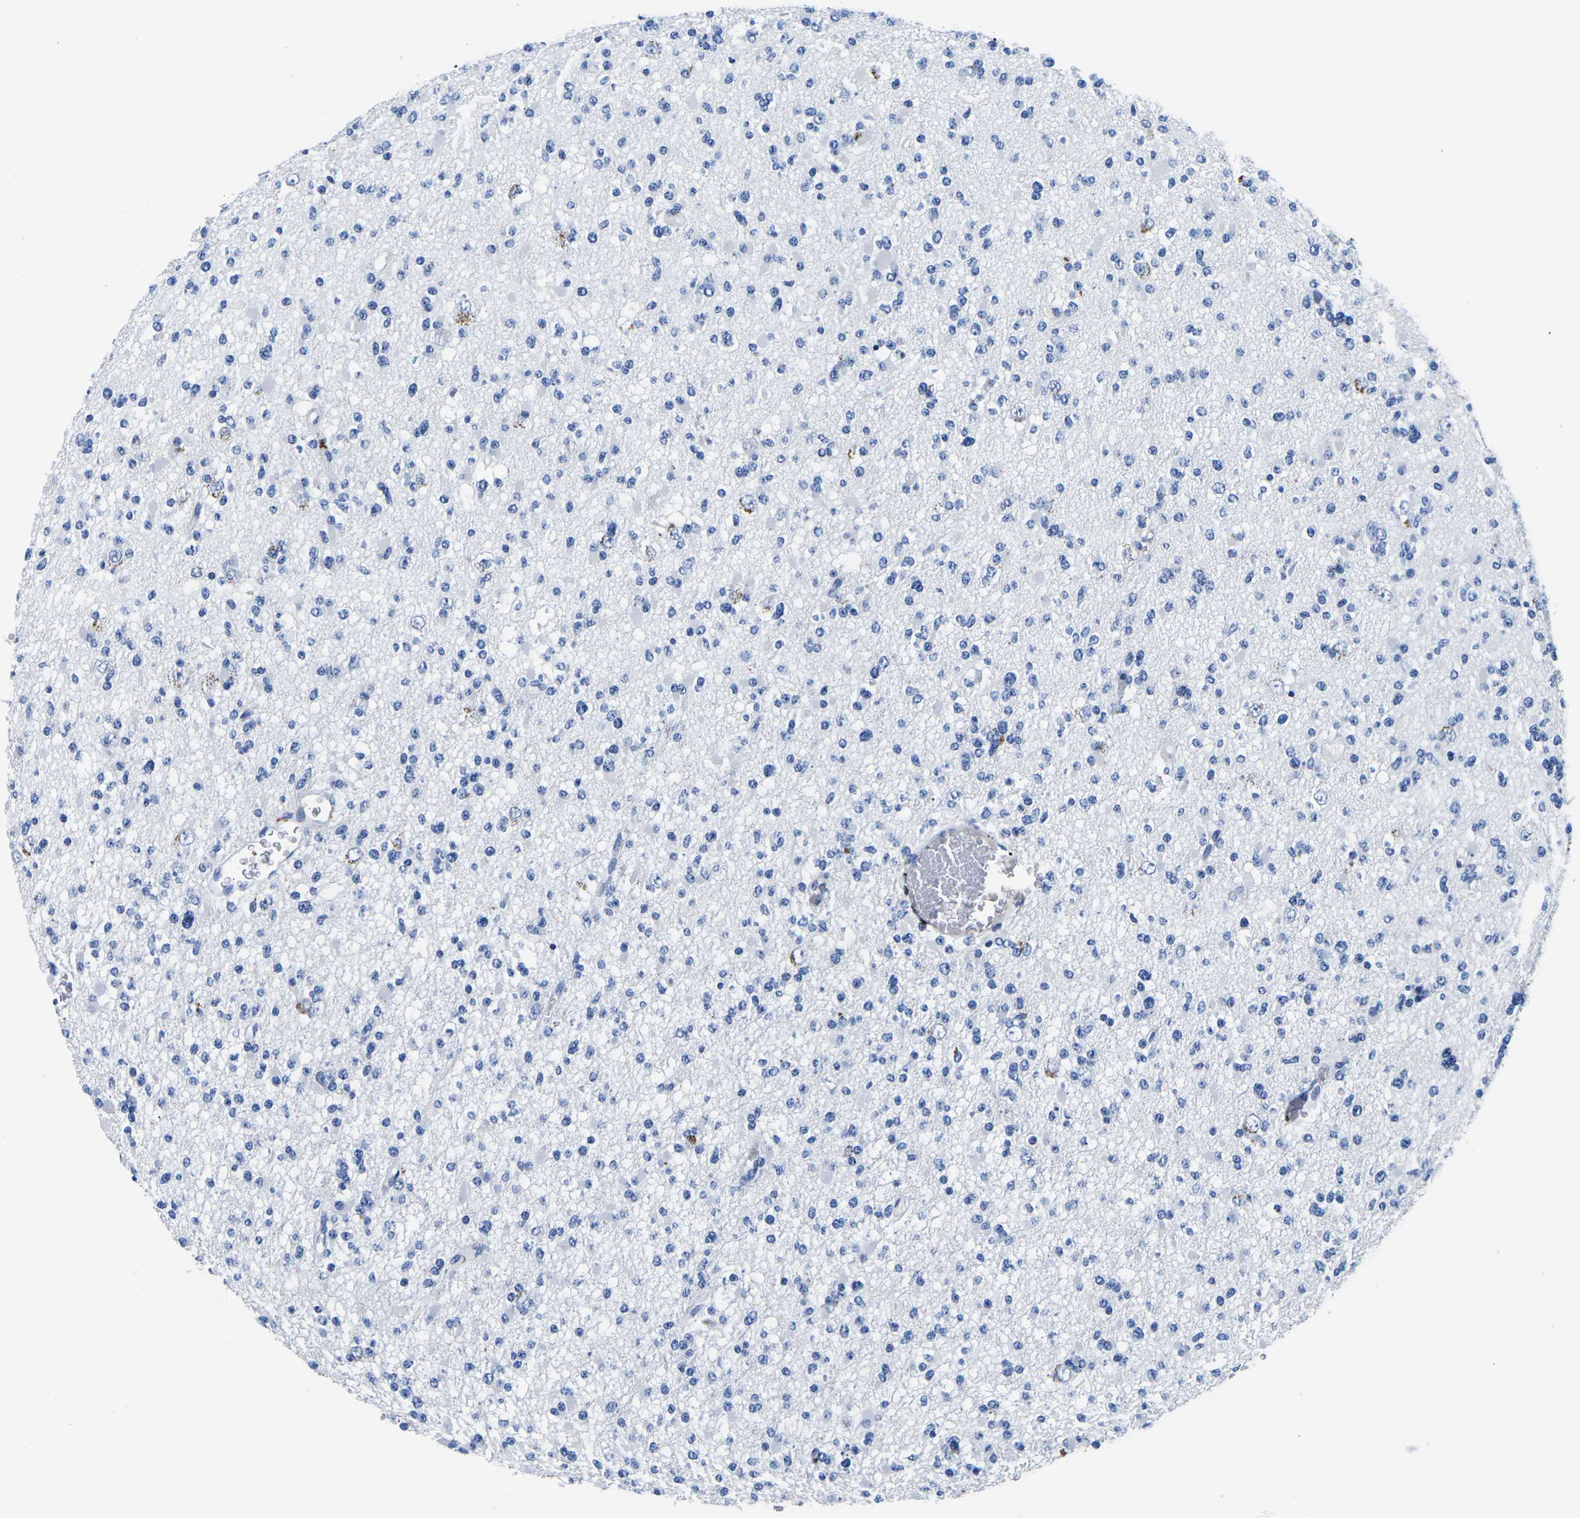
{"staining": {"intensity": "negative", "quantity": "none", "location": "none"}, "tissue": "glioma", "cell_type": "Tumor cells", "image_type": "cancer", "snomed": [{"axis": "morphology", "description": "Glioma, malignant, Low grade"}, {"axis": "topography", "description": "Brain"}], "caption": "An immunohistochemistry (IHC) image of glioma is shown. There is no staining in tumor cells of glioma.", "gene": "CTSW", "patient": {"sex": "female", "age": 22}}